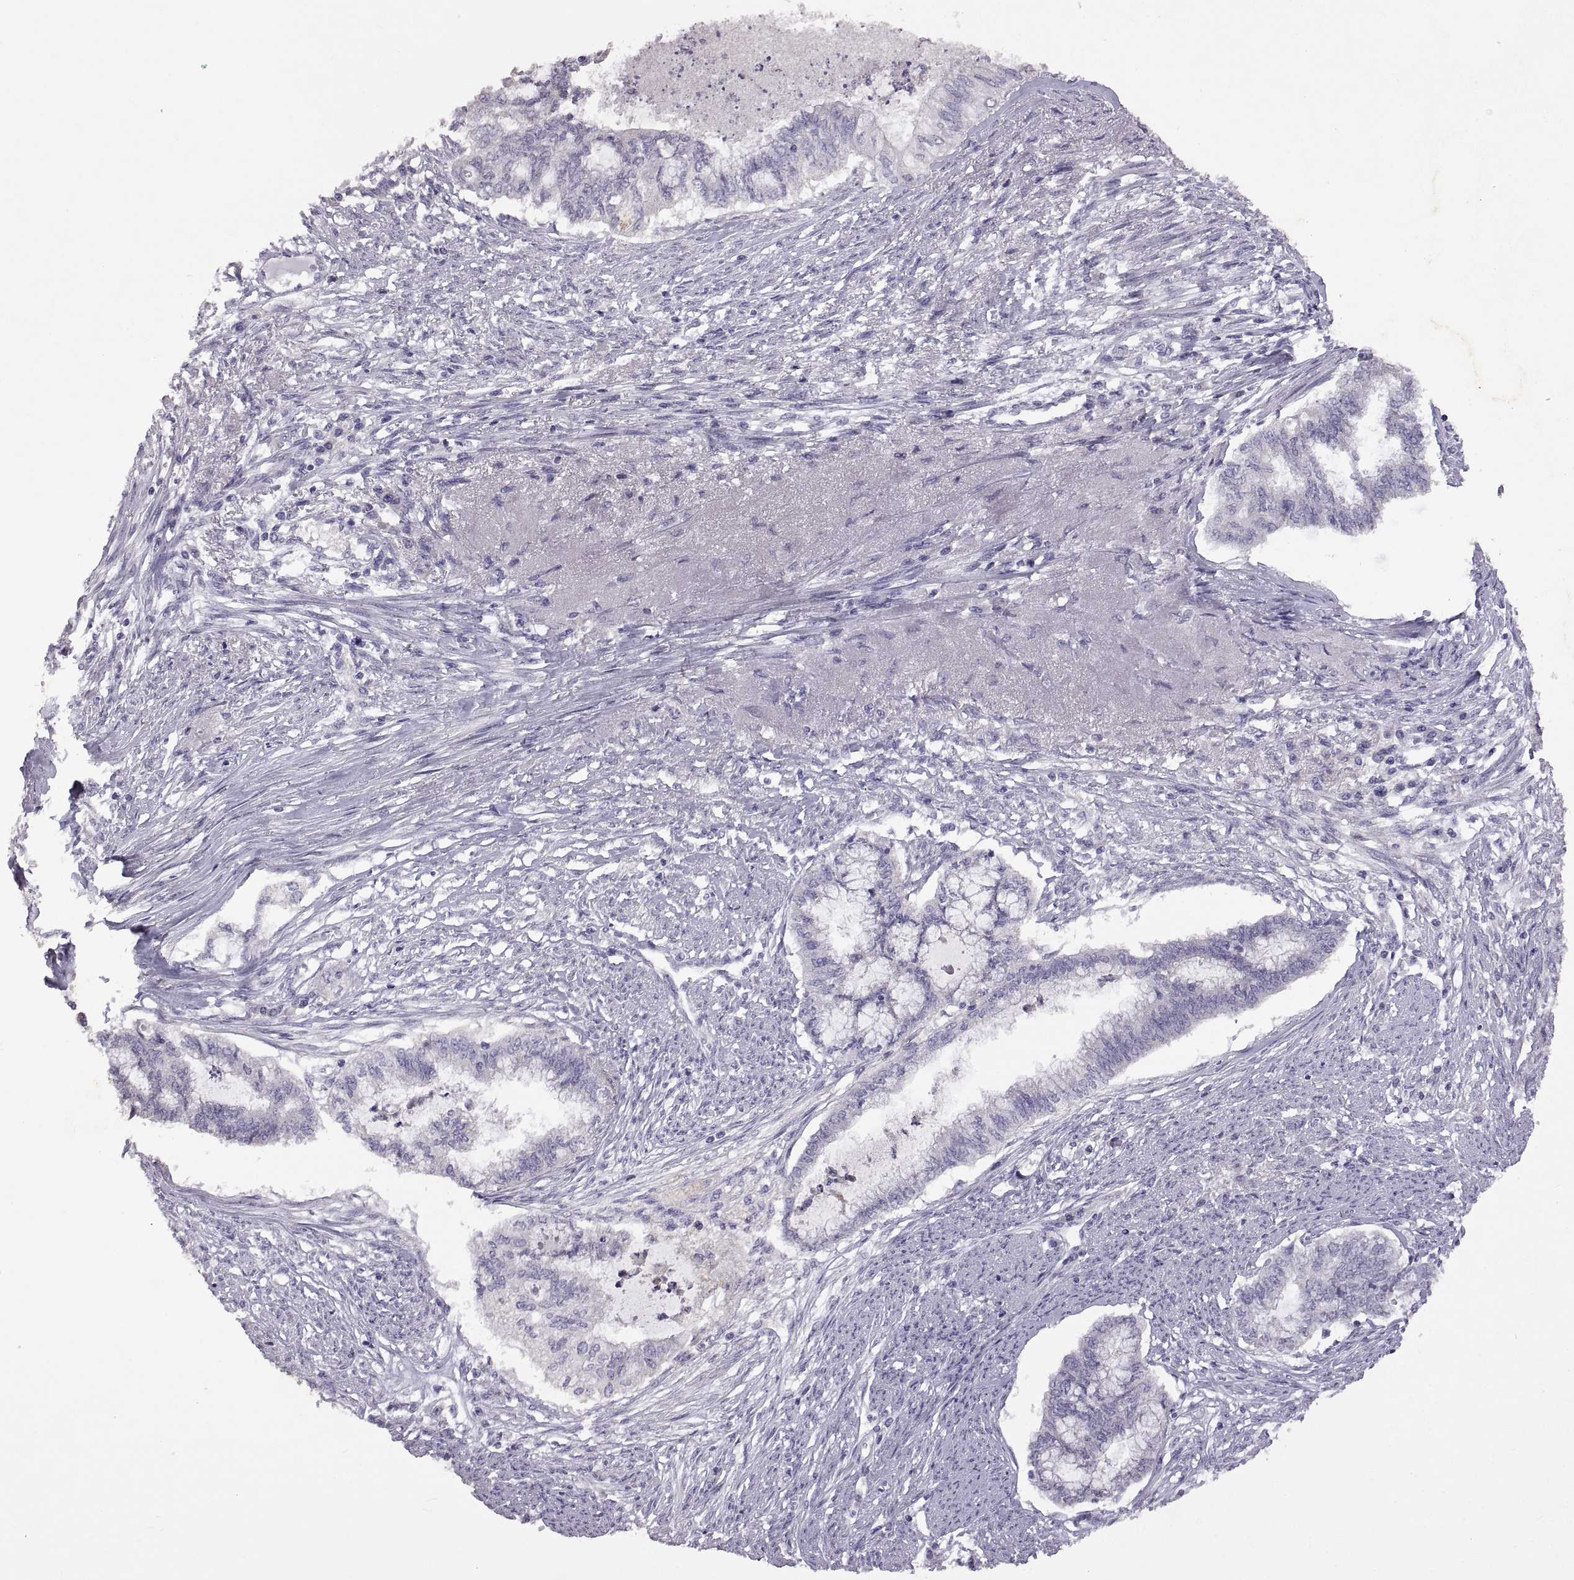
{"staining": {"intensity": "negative", "quantity": "none", "location": "none"}, "tissue": "endometrial cancer", "cell_type": "Tumor cells", "image_type": "cancer", "snomed": [{"axis": "morphology", "description": "Adenocarcinoma, NOS"}, {"axis": "topography", "description": "Endometrium"}], "caption": "Endometrial cancer (adenocarcinoma) was stained to show a protein in brown. There is no significant positivity in tumor cells.", "gene": "DEFB136", "patient": {"sex": "female", "age": 79}}